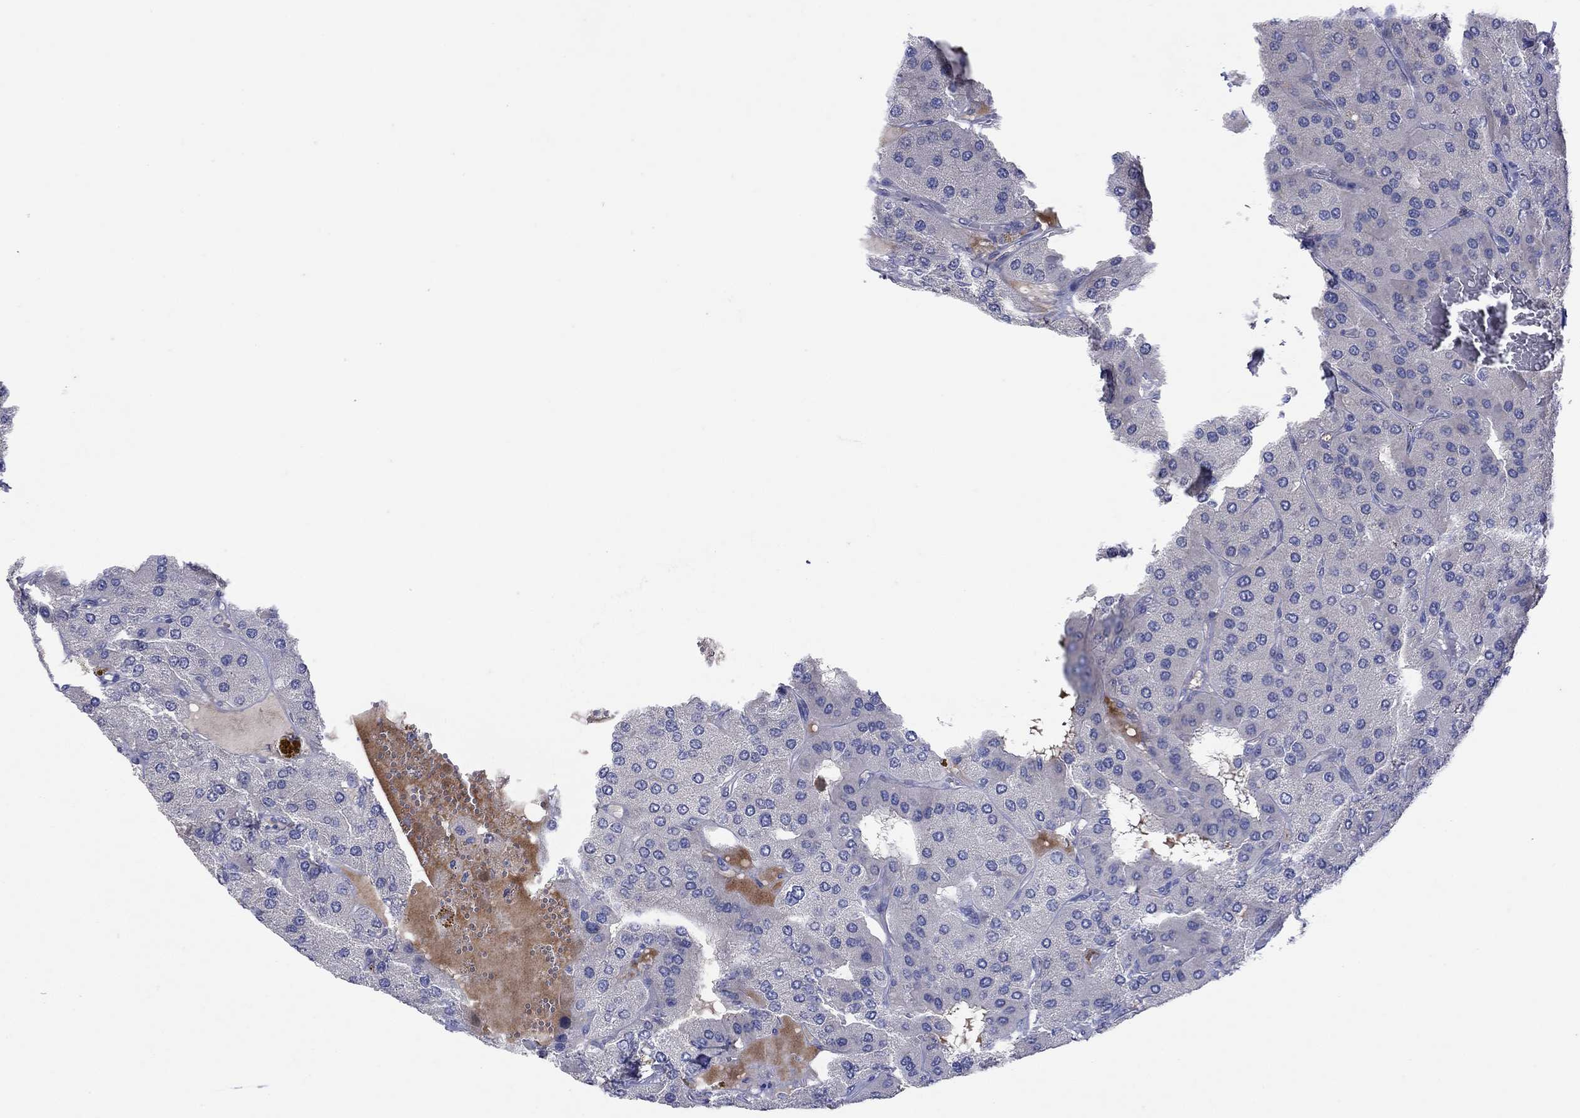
{"staining": {"intensity": "negative", "quantity": "none", "location": "none"}, "tissue": "parathyroid gland", "cell_type": "Glandular cells", "image_type": "normal", "snomed": [{"axis": "morphology", "description": "Normal tissue, NOS"}, {"axis": "morphology", "description": "Adenoma, NOS"}, {"axis": "topography", "description": "Parathyroid gland"}], "caption": "This is an immunohistochemistry (IHC) photomicrograph of unremarkable parathyroid gland. There is no staining in glandular cells.", "gene": "PLCL2", "patient": {"sex": "female", "age": 86}}